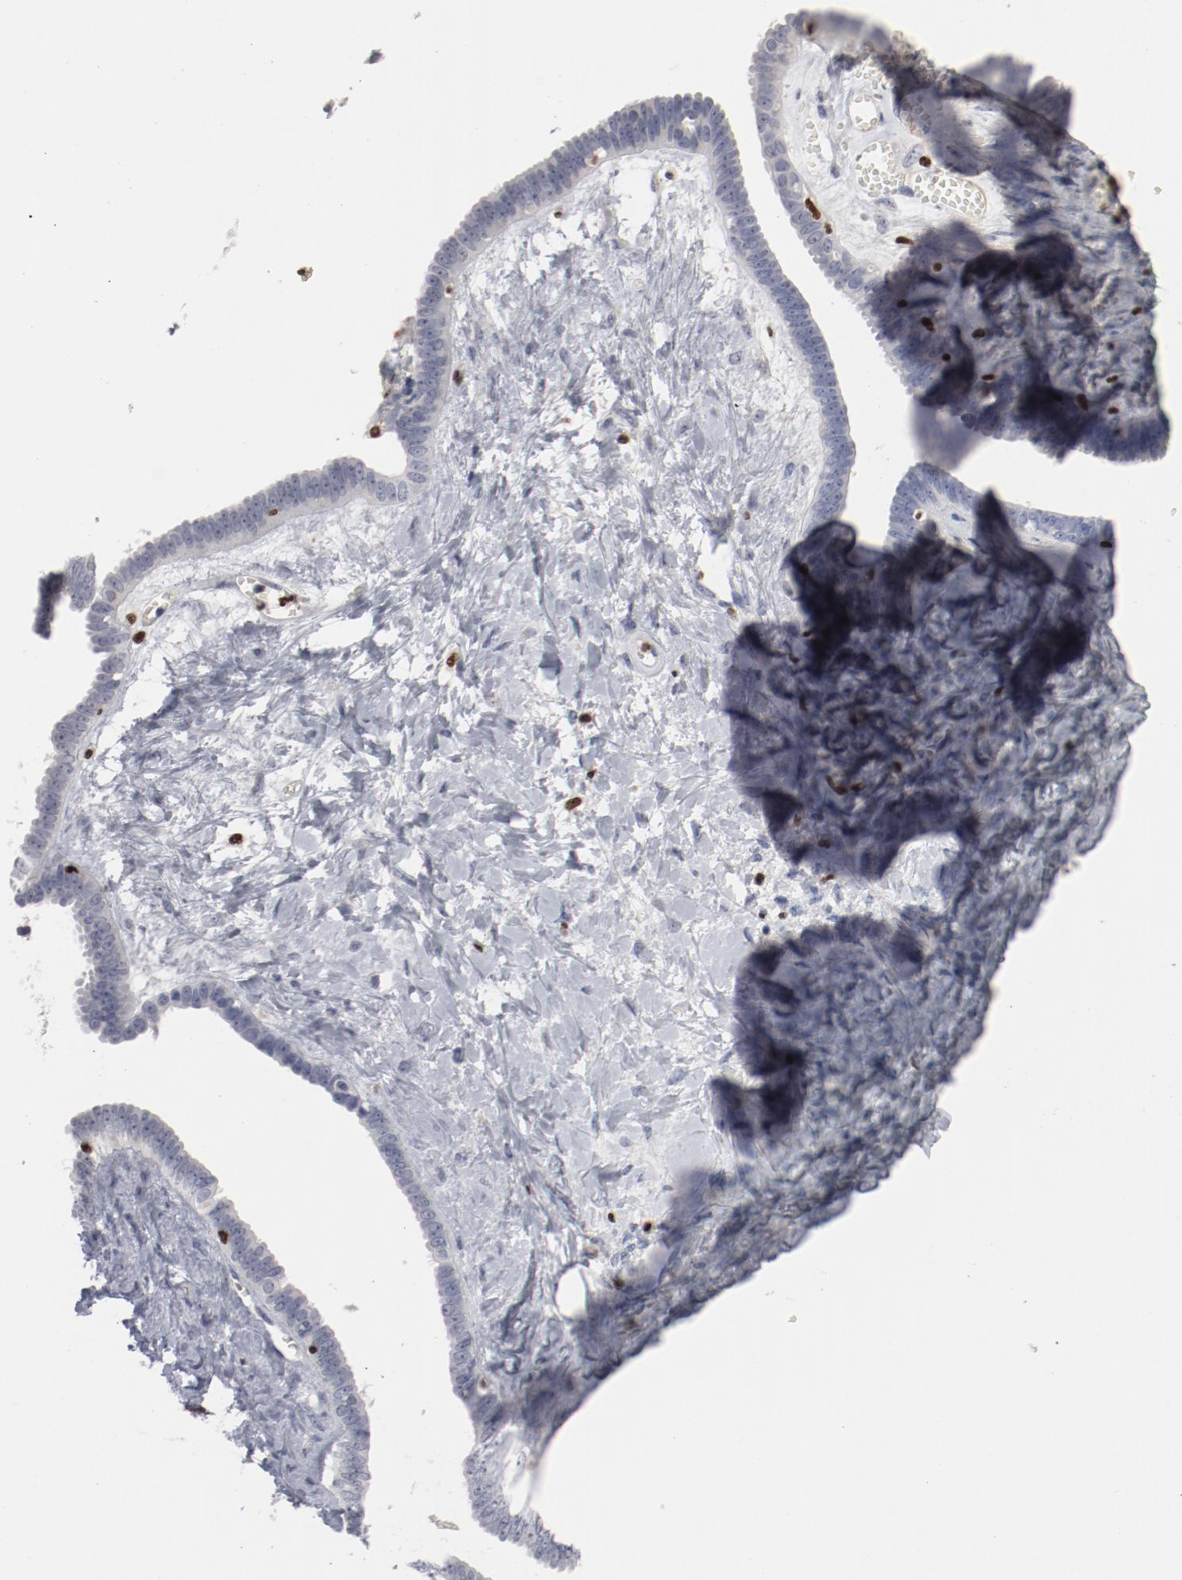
{"staining": {"intensity": "negative", "quantity": "none", "location": "none"}, "tissue": "ovarian cancer", "cell_type": "Tumor cells", "image_type": "cancer", "snomed": [{"axis": "morphology", "description": "Cystadenocarcinoma, serous, NOS"}, {"axis": "topography", "description": "Ovary"}], "caption": "Immunohistochemistry of human ovarian serous cystadenocarcinoma displays no expression in tumor cells.", "gene": "SPI1", "patient": {"sex": "female", "age": 71}}